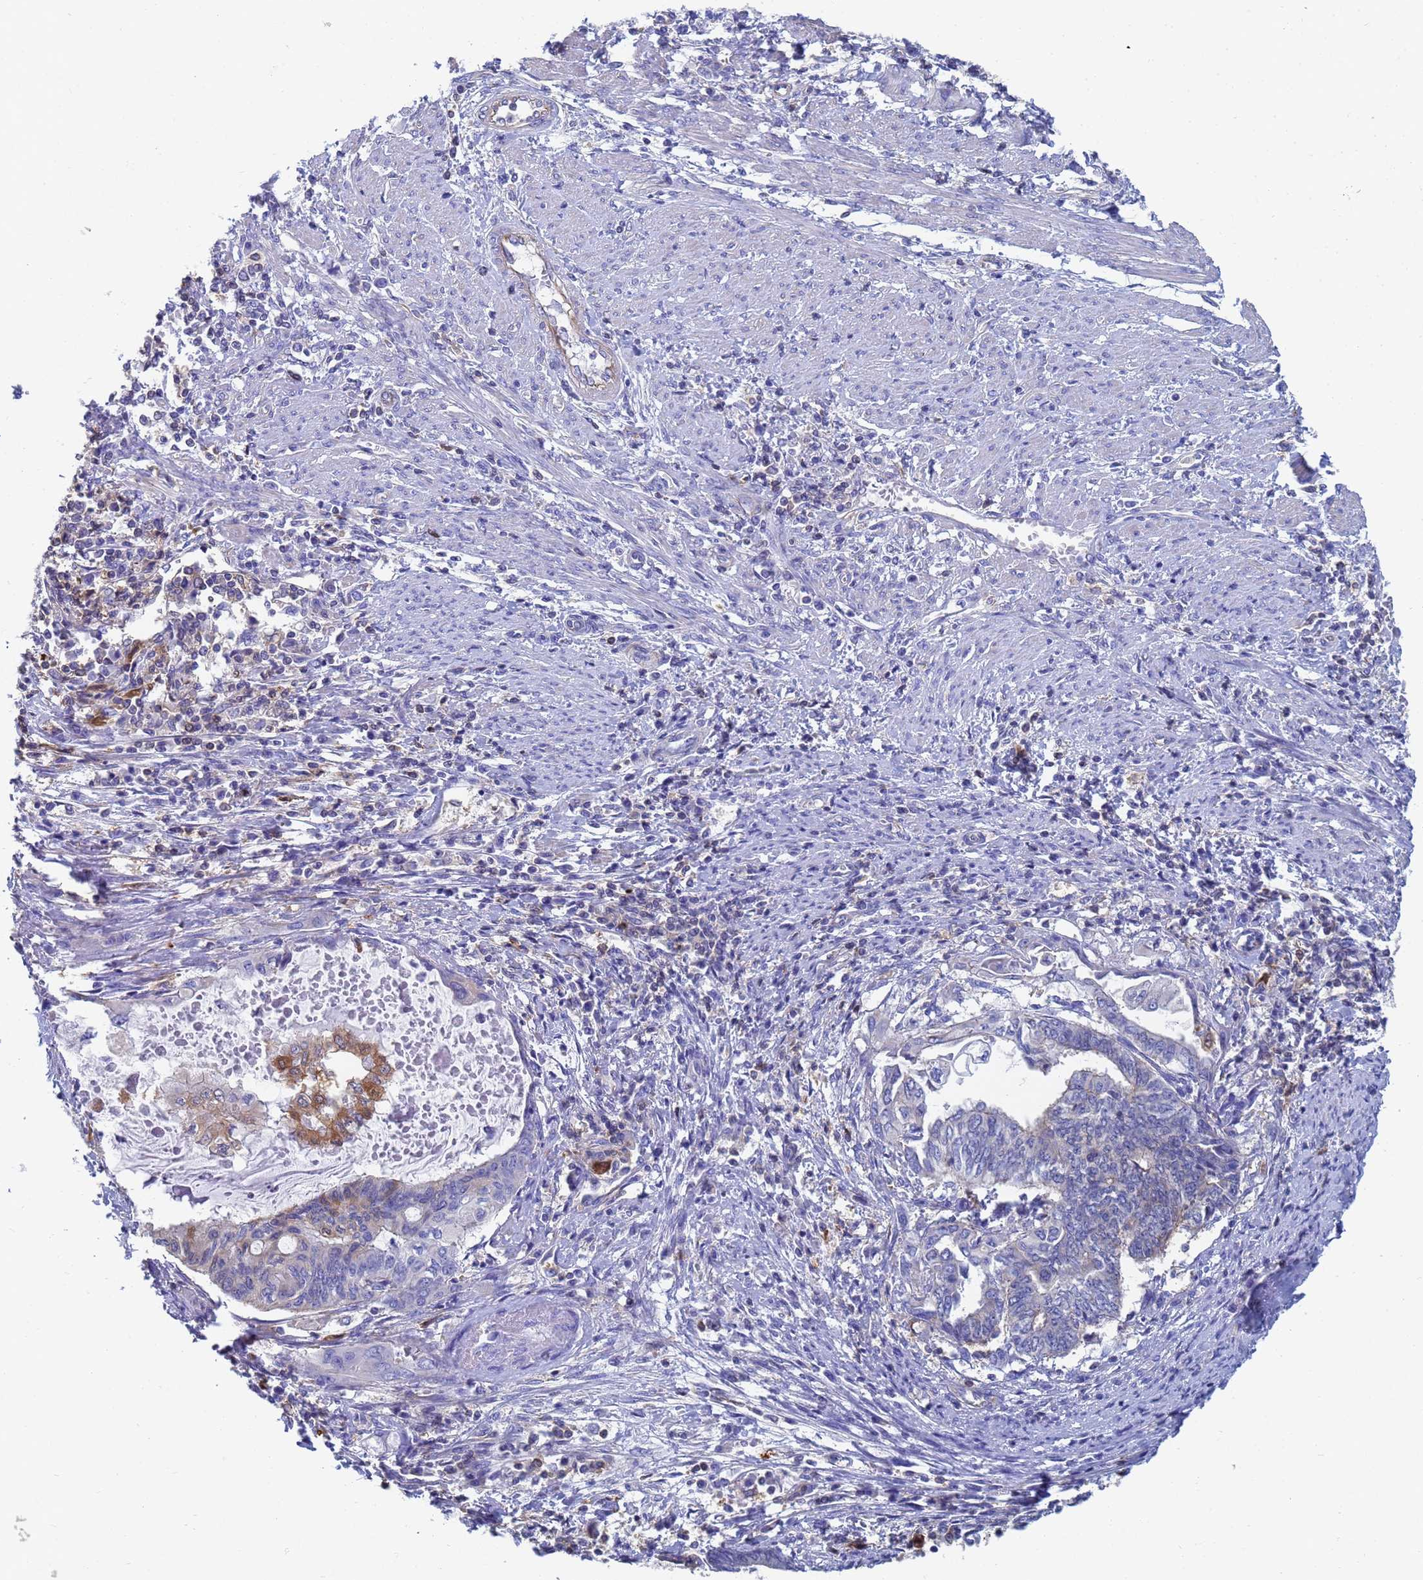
{"staining": {"intensity": "moderate", "quantity": "<25%", "location": "cytoplasmic/membranous"}, "tissue": "endometrial cancer", "cell_type": "Tumor cells", "image_type": "cancer", "snomed": [{"axis": "morphology", "description": "Adenocarcinoma, NOS"}, {"axis": "topography", "description": "Uterus"}, {"axis": "topography", "description": "Endometrium"}], "caption": "Tumor cells reveal low levels of moderate cytoplasmic/membranous staining in about <25% of cells in endometrial cancer (adenocarcinoma).", "gene": "GCHFR", "patient": {"sex": "female", "age": 70}}